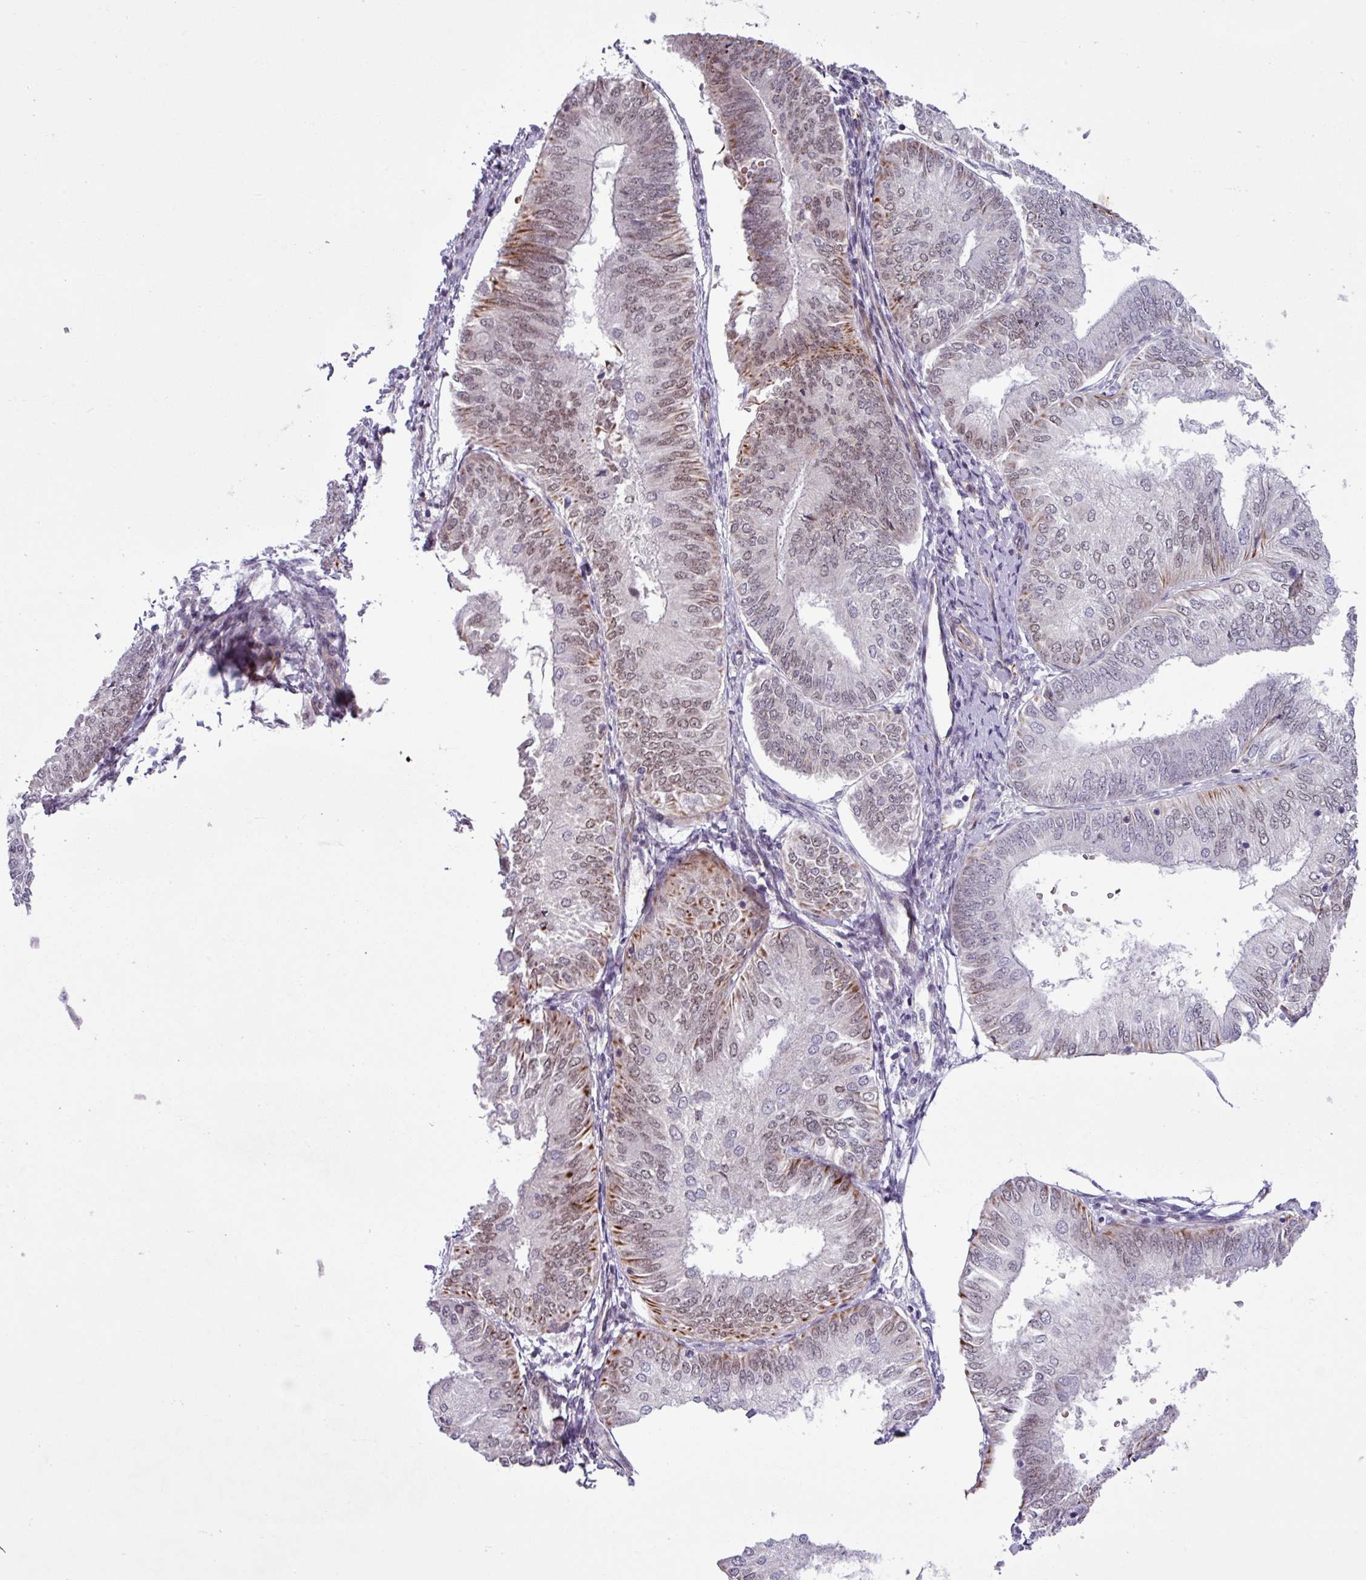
{"staining": {"intensity": "moderate", "quantity": "<25%", "location": "cytoplasmic/membranous,nuclear"}, "tissue": "endometrial cancer", "cell_type": "Tumor cells", "image_type": "cancer", "snomed": [{"axis": "morphology", "description": "Adenocarcinoma, NOS"}, {"axis": "topography", "description": "Endometrium"}], "caption": "Adenocarcinoma (endometrial) was stained to show a protein in brown. There is low levels of moderate cytoplasmic/membranous and nuclear positivity in approximately <25% of tumor cells.", "gene": "CHD3", "patient": {"sex": "female", "age": 58}}